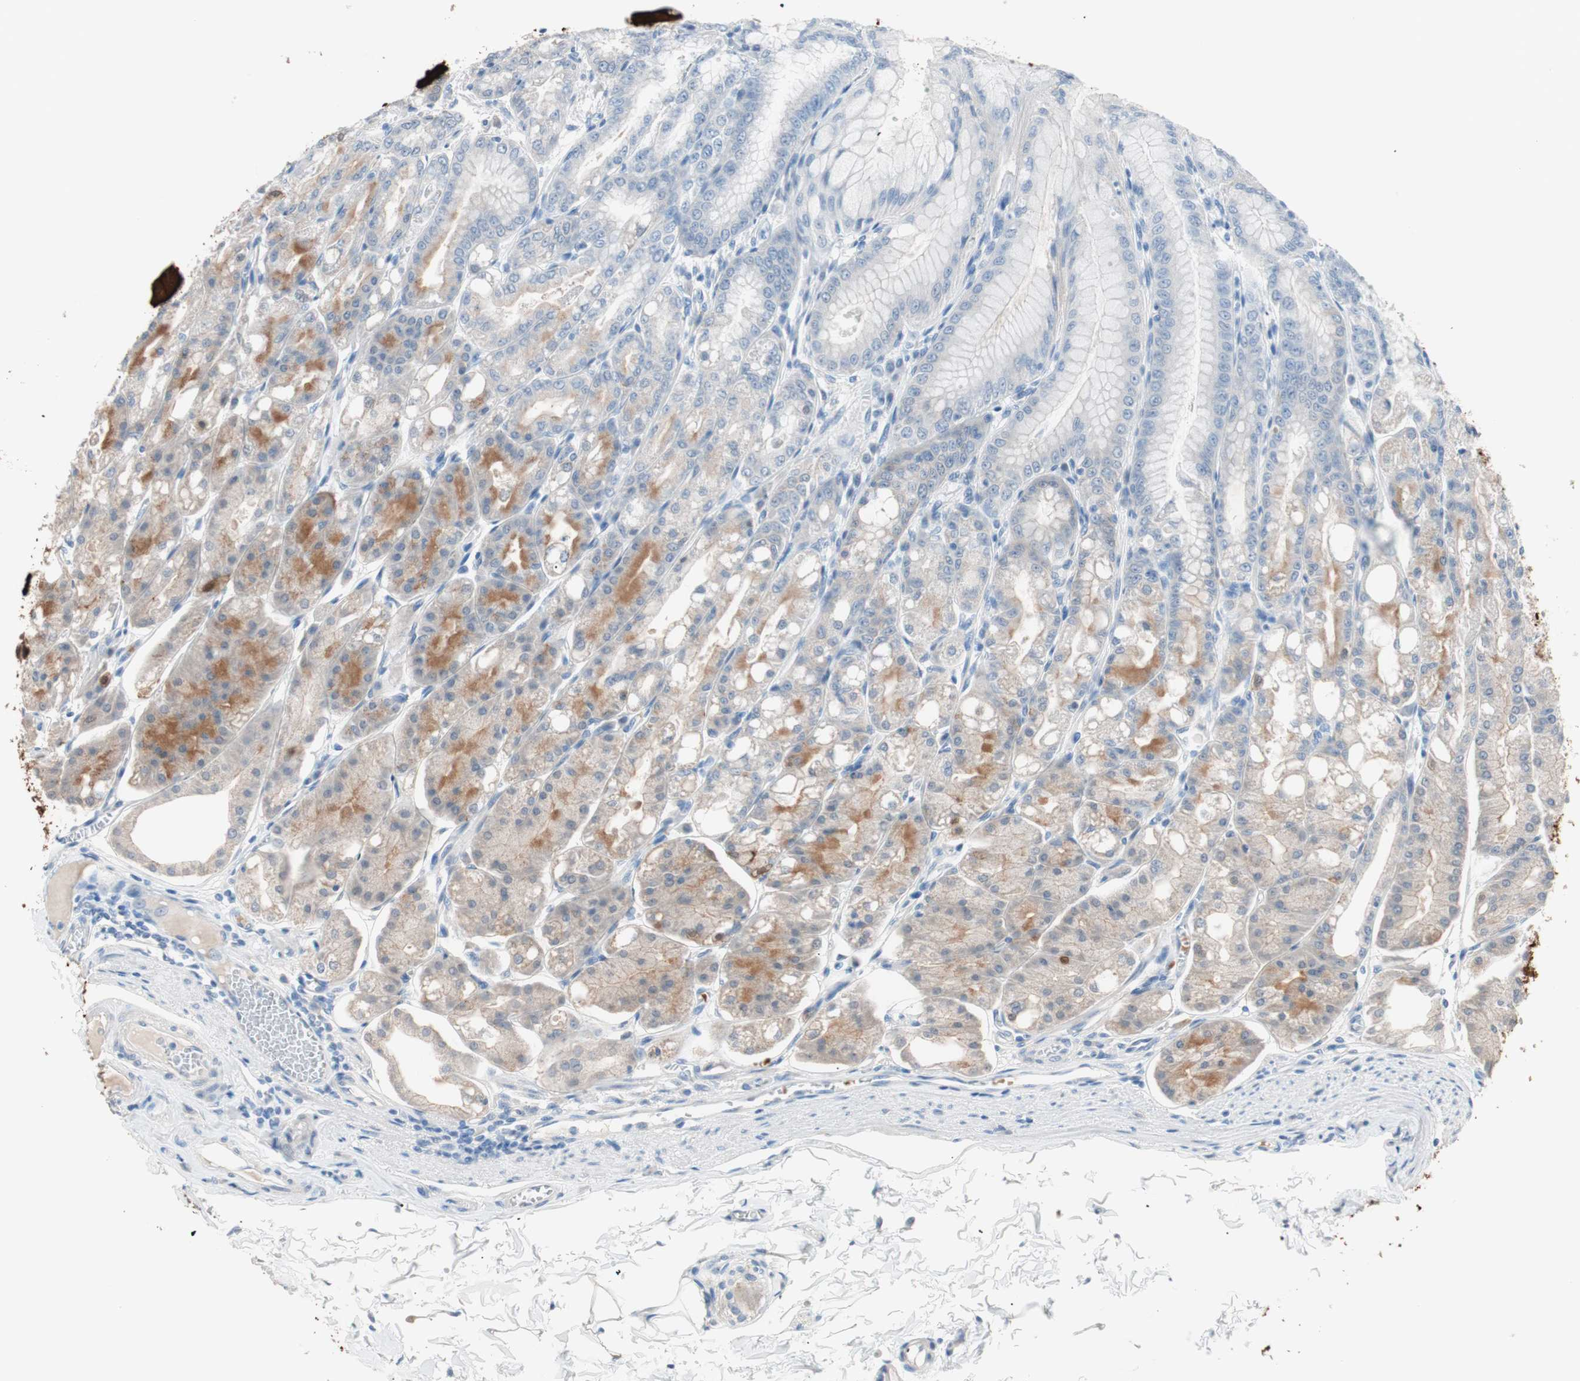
{"staining": {"intensity": "moderate", "quantity": "<25%", "location": "cytoplasmic/membranous"}, "tissue": "stomach", "cell_type": "Glandular cells", "image_type": "normal", "snomed": [{"axis": "morphology", "description": "Normal tissue, NOS"}, {"axis": "topography", "description": "Stomach, lower"}], "caption": "Brown immunohistochemical staining in benign human stomach exhibits moderate cytoplasmic/membranous positivity in about <25% of glandular cells. (DAB (3,3'-diaminobenzidine) = brown stain, brightfield microscopy at high magnification).", "gene": "VIL1", "patient": {"sex": "male", "age": 71}}